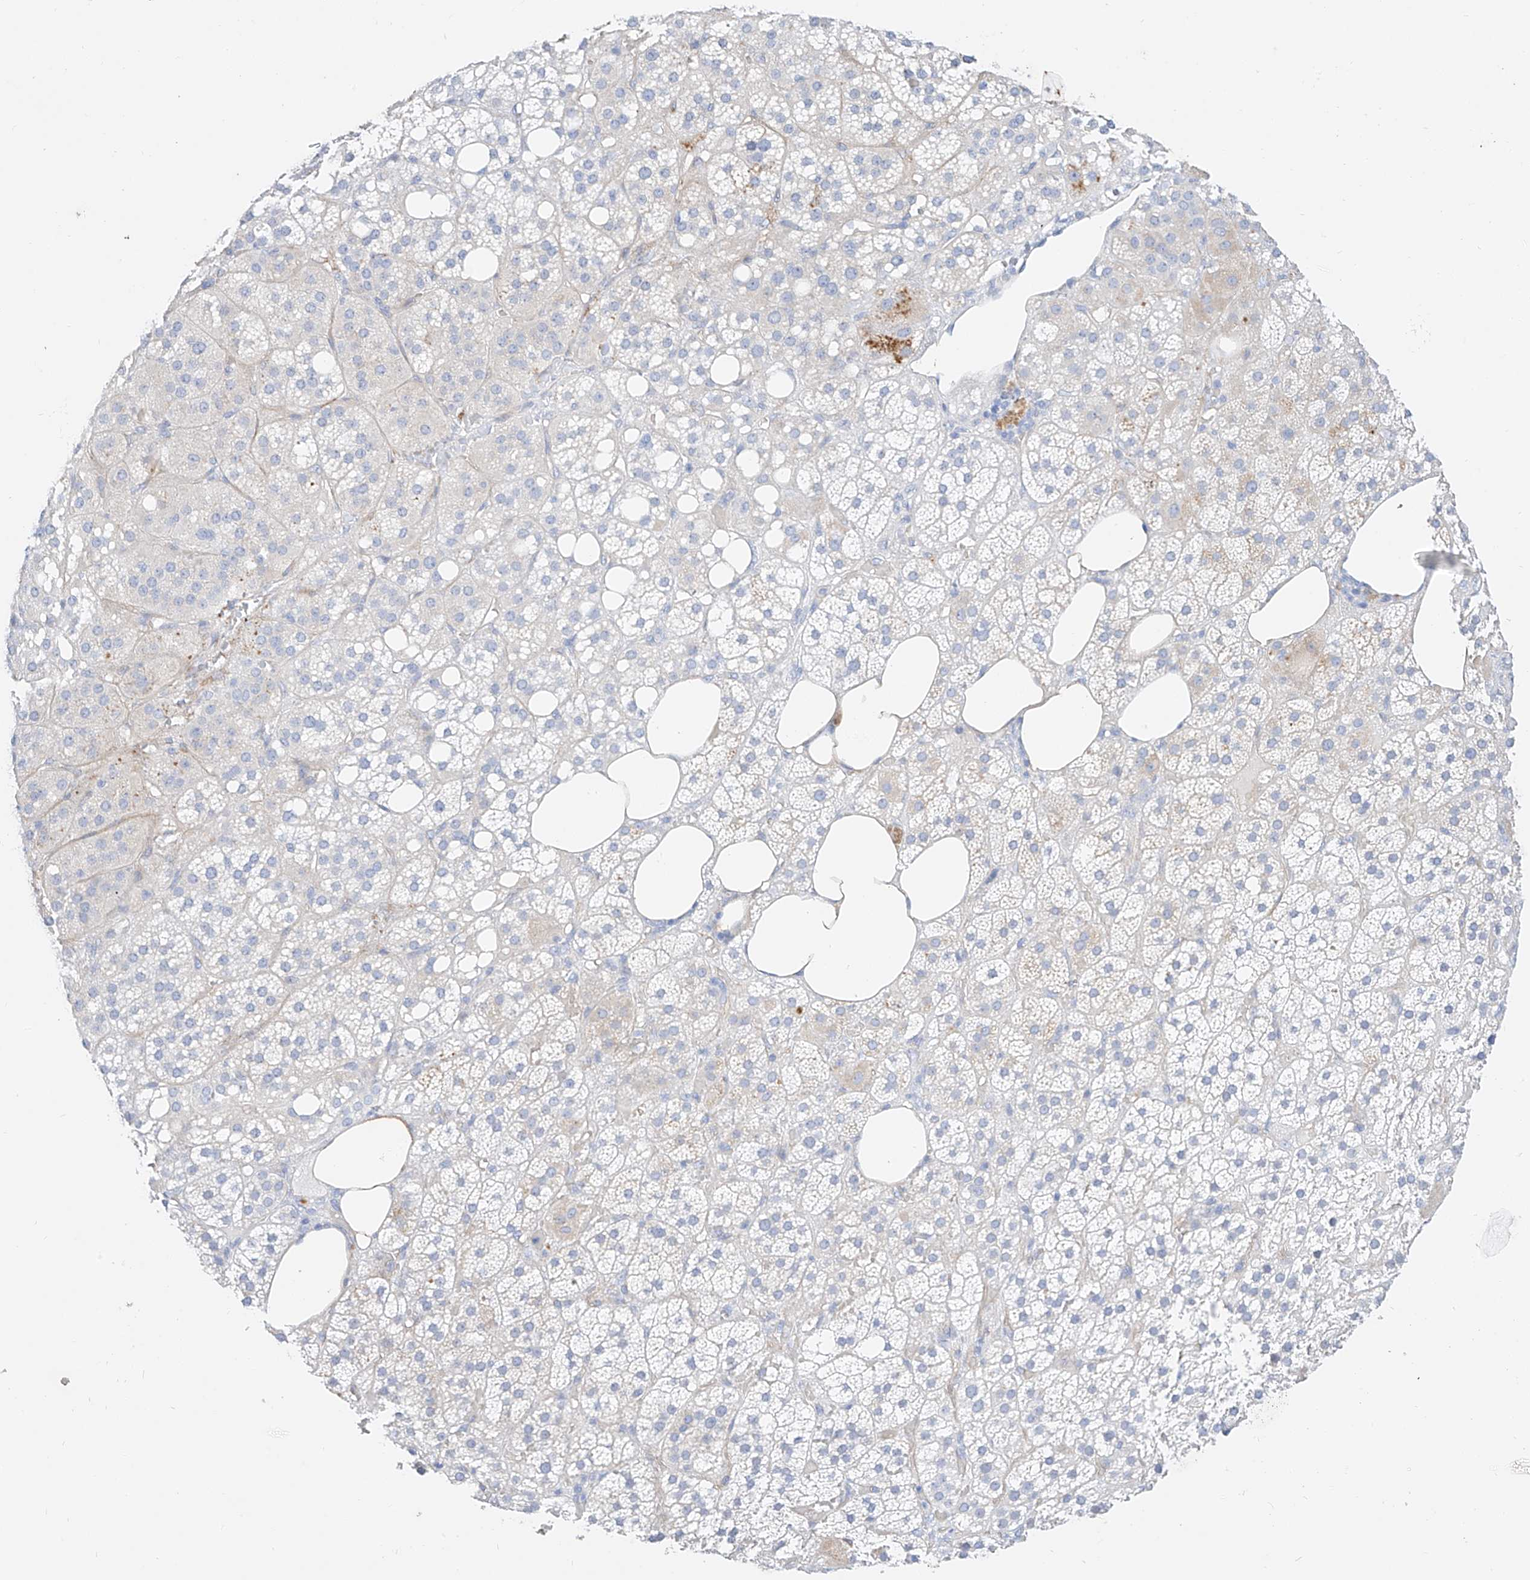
{"staining": {"intensity": "negative", "quantity": "none", "location": "none"}, "tissue": "adrenal gland", "cell_type": "Glandular cells", "image_type": "normal", "snomed": [{"axis": "morphology", "description": "Normal tissue, NOS"}, {"axis": "topography", "description": "Adrenal gland"}], "caption": "Immunohistochemistry (IHC) of unremarkable adrenal gland demonstrates no staining in glandular cells.", "gene": "SBSPON", "patient": {"sex": "female", "age": 59}}